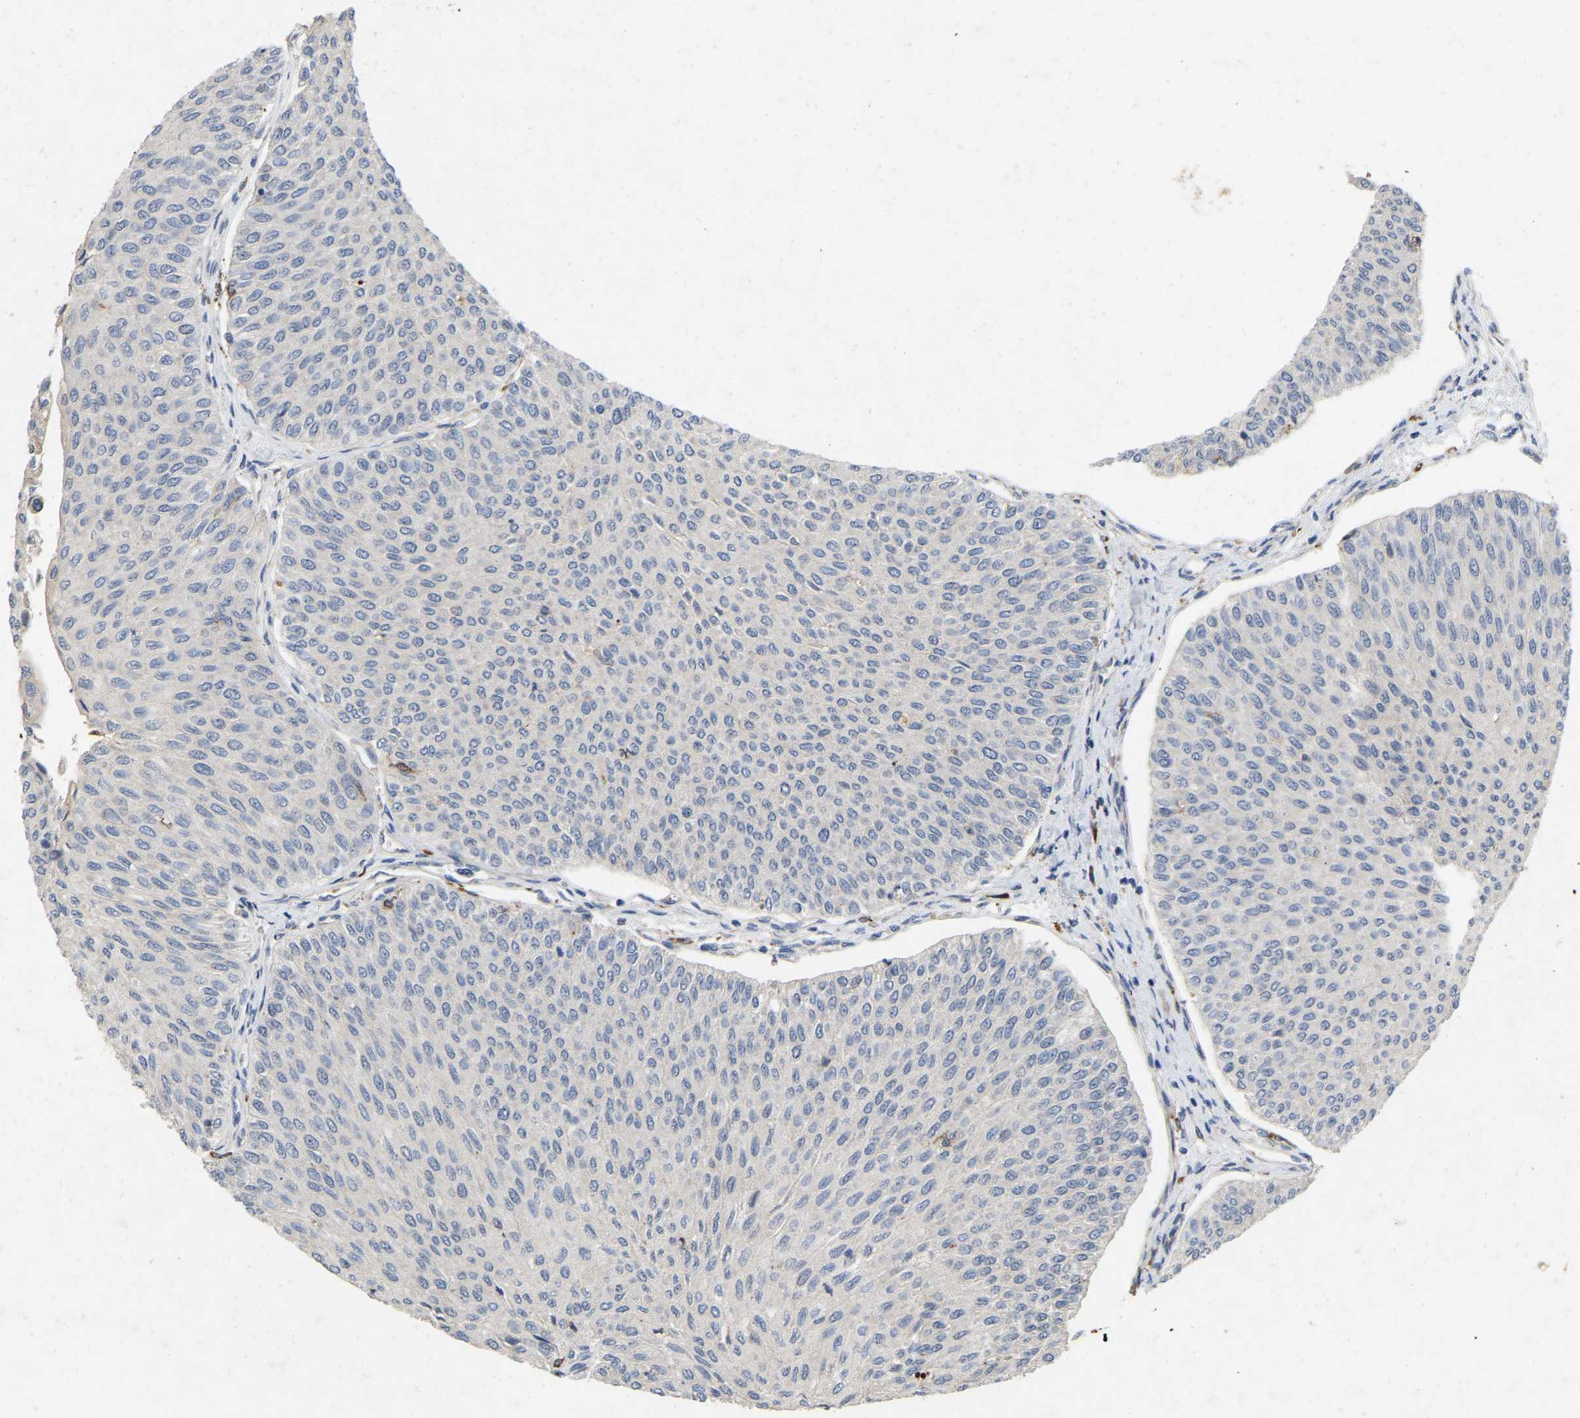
{"staining": {"intensity": "negative", "quantity": "none", "location": "none"}, "tissue": "urothelial cancer", "cell_type": "Tumor cells", "image_type": "cancer", "snomed": [{"axis": "morphology", "description": "Urothelial carcinoma, Low grade"}, {"axis": "topography", "description": "Urinary bladder"}], "caption": "A high-resolution image shows immunohistochemistry (IHC) staining of urothelial cancer, which exhibits no significant staining in tumor cells.", "gene": "RHEB", "patient": {"sex": "male", "age": 78}}